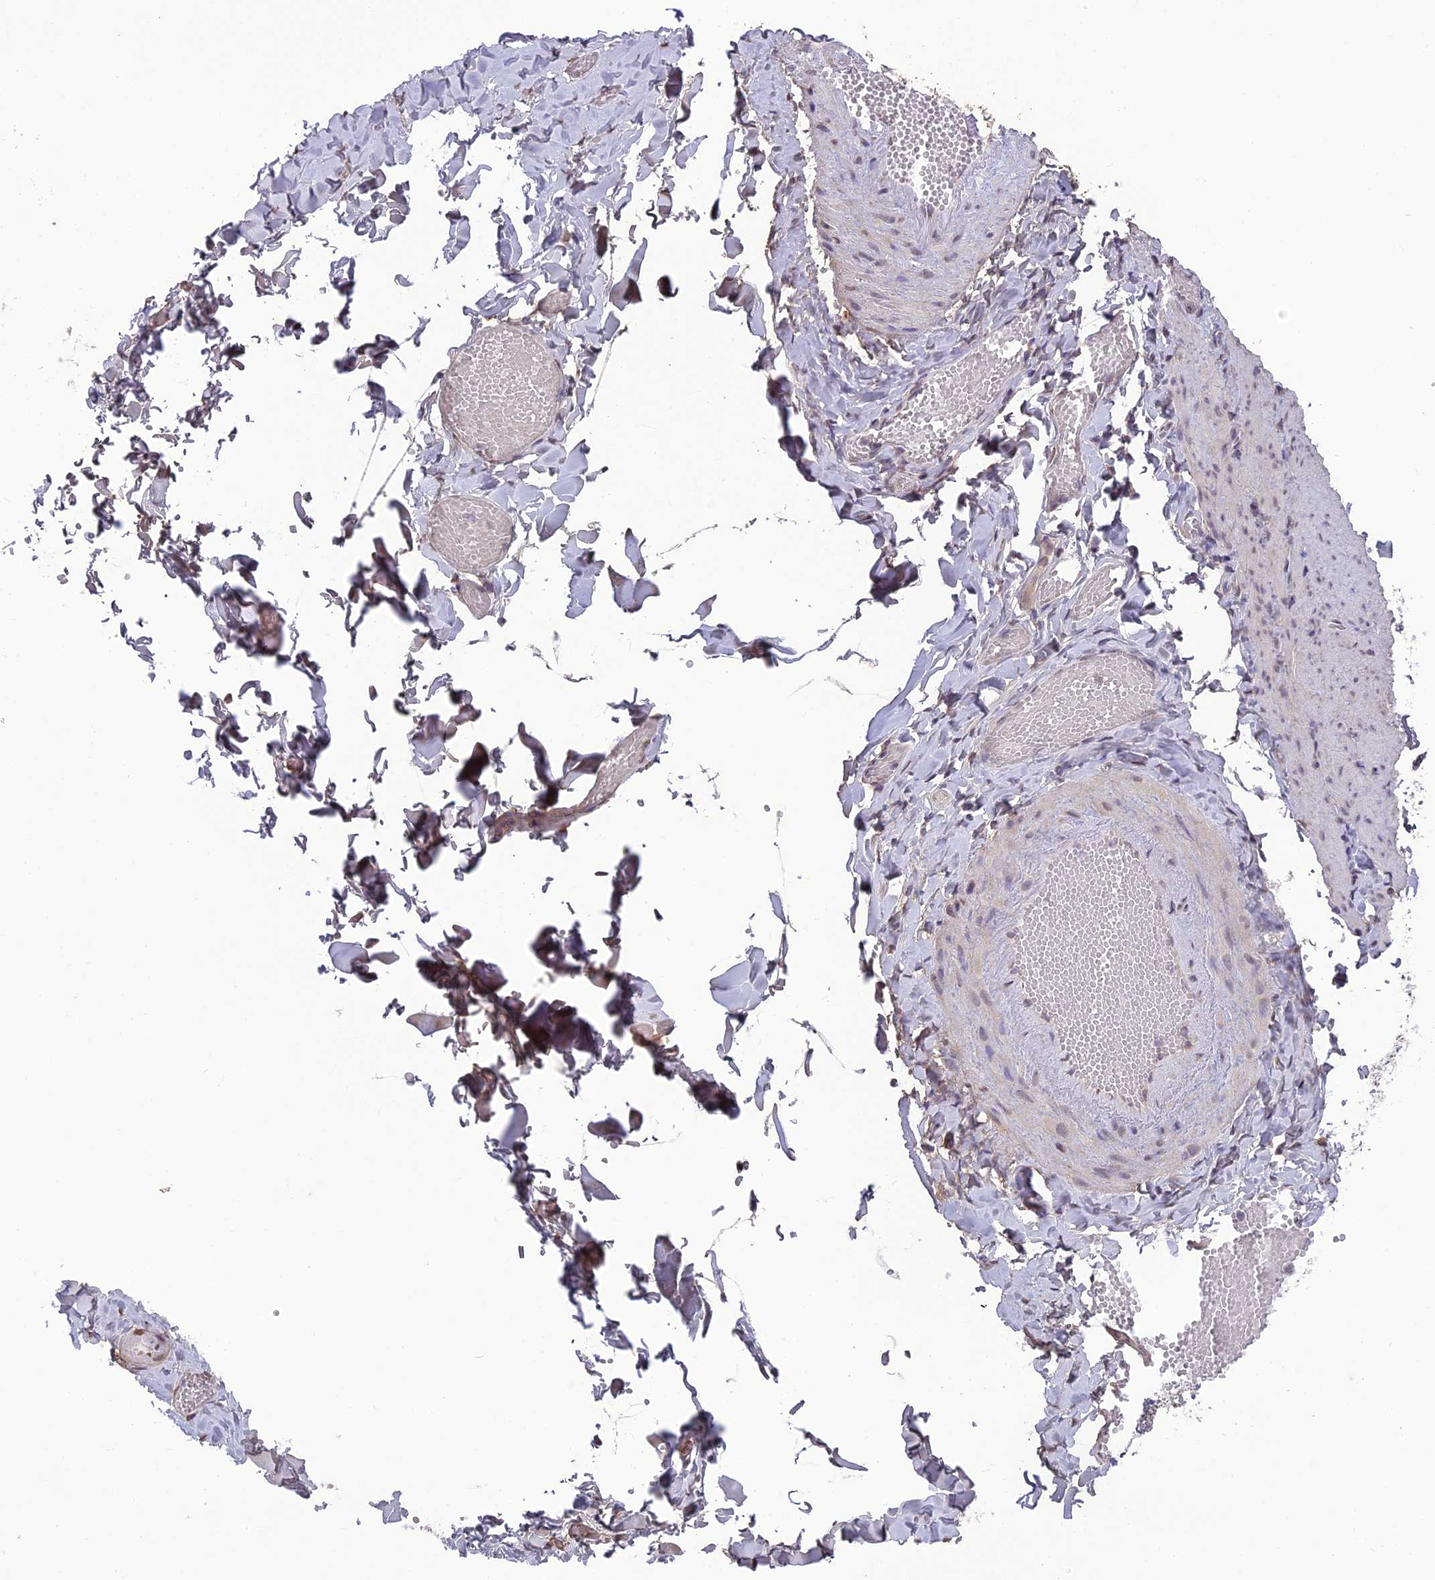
{"staining": {"intensity": "negative", "quantity": "none", "location": "none"}, "tissue": "adipose tissue", "cell_type": "Adipocytes", "image_type": "normal", "snomed": [{"axis": "morphology", "description": "Normal tissue, NOS"}, {"axis": "topography", "description": "Gallbladder"}, {"axis": "topography", "description": "Peripheral nerve tissue"}], "caption": "Adipocytes show no significant expression in normal adipose tissue. Nuclei are stained in blue.", "gene": "ERG28", "patient": {"sex": "male", "age": 38}}